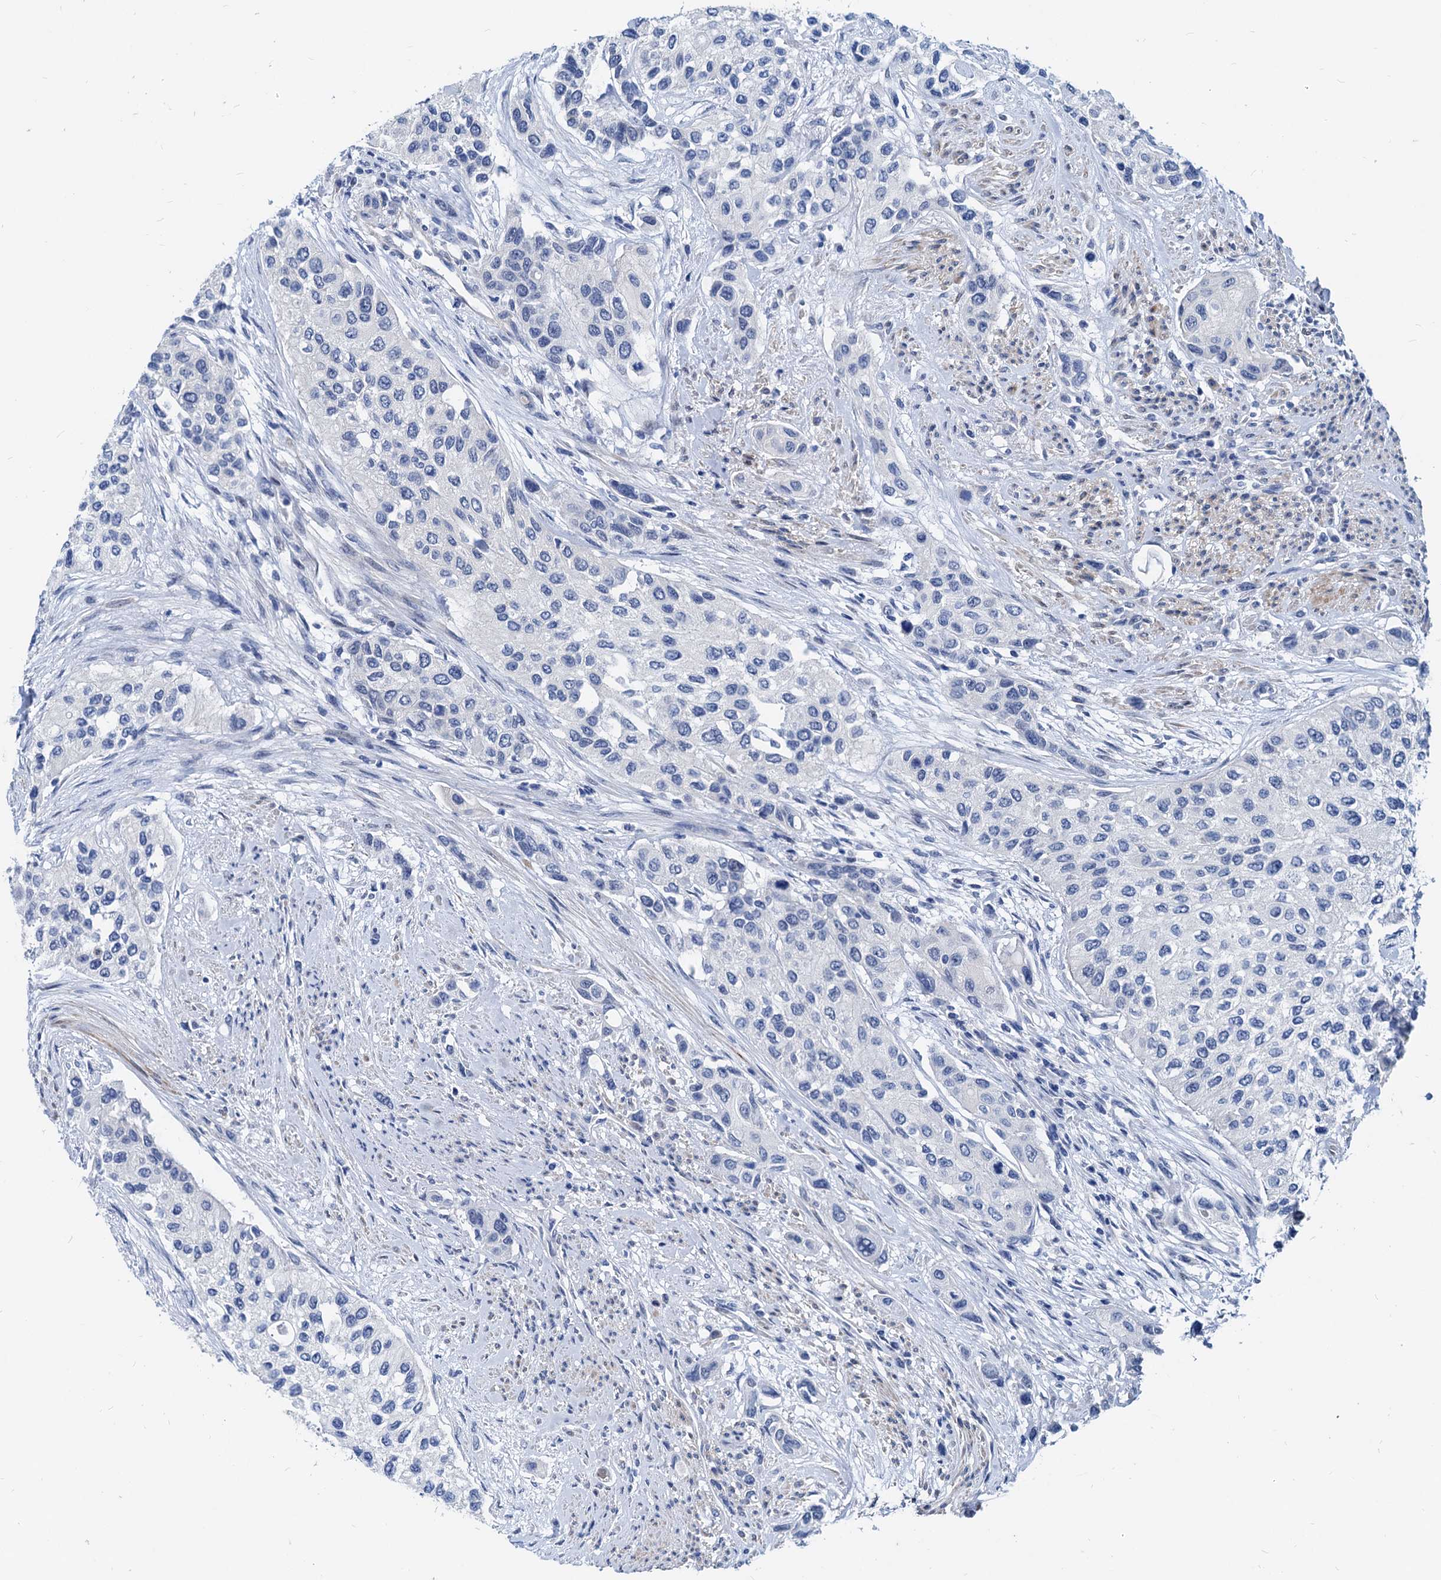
{"staining": {"intensity": "negative", "quantity": "none", "location": "none"}, "tissue": "urothelial cancer", "cell_type": "Tumor cells", "image_type": "cancer", "snomed": [{"axis": "morphology", "description": "Normal tissue, NOS"}, {"axis": "morphology", "description": "Urothelial carcinoma, High grade"}, {"axis": "topography", "description": "Vascular tissue"}, {"axis": "topography", "description": "Urinary bladder"}], "caption": "High power microscopy histopathology image of an immunohistochemistry (IHC) image of urothelial carcinoma (high-grade), revealing no significant expression in tumor cells.", "gene": "HSF2", "patient": {"sex": "female", "age": 56}}